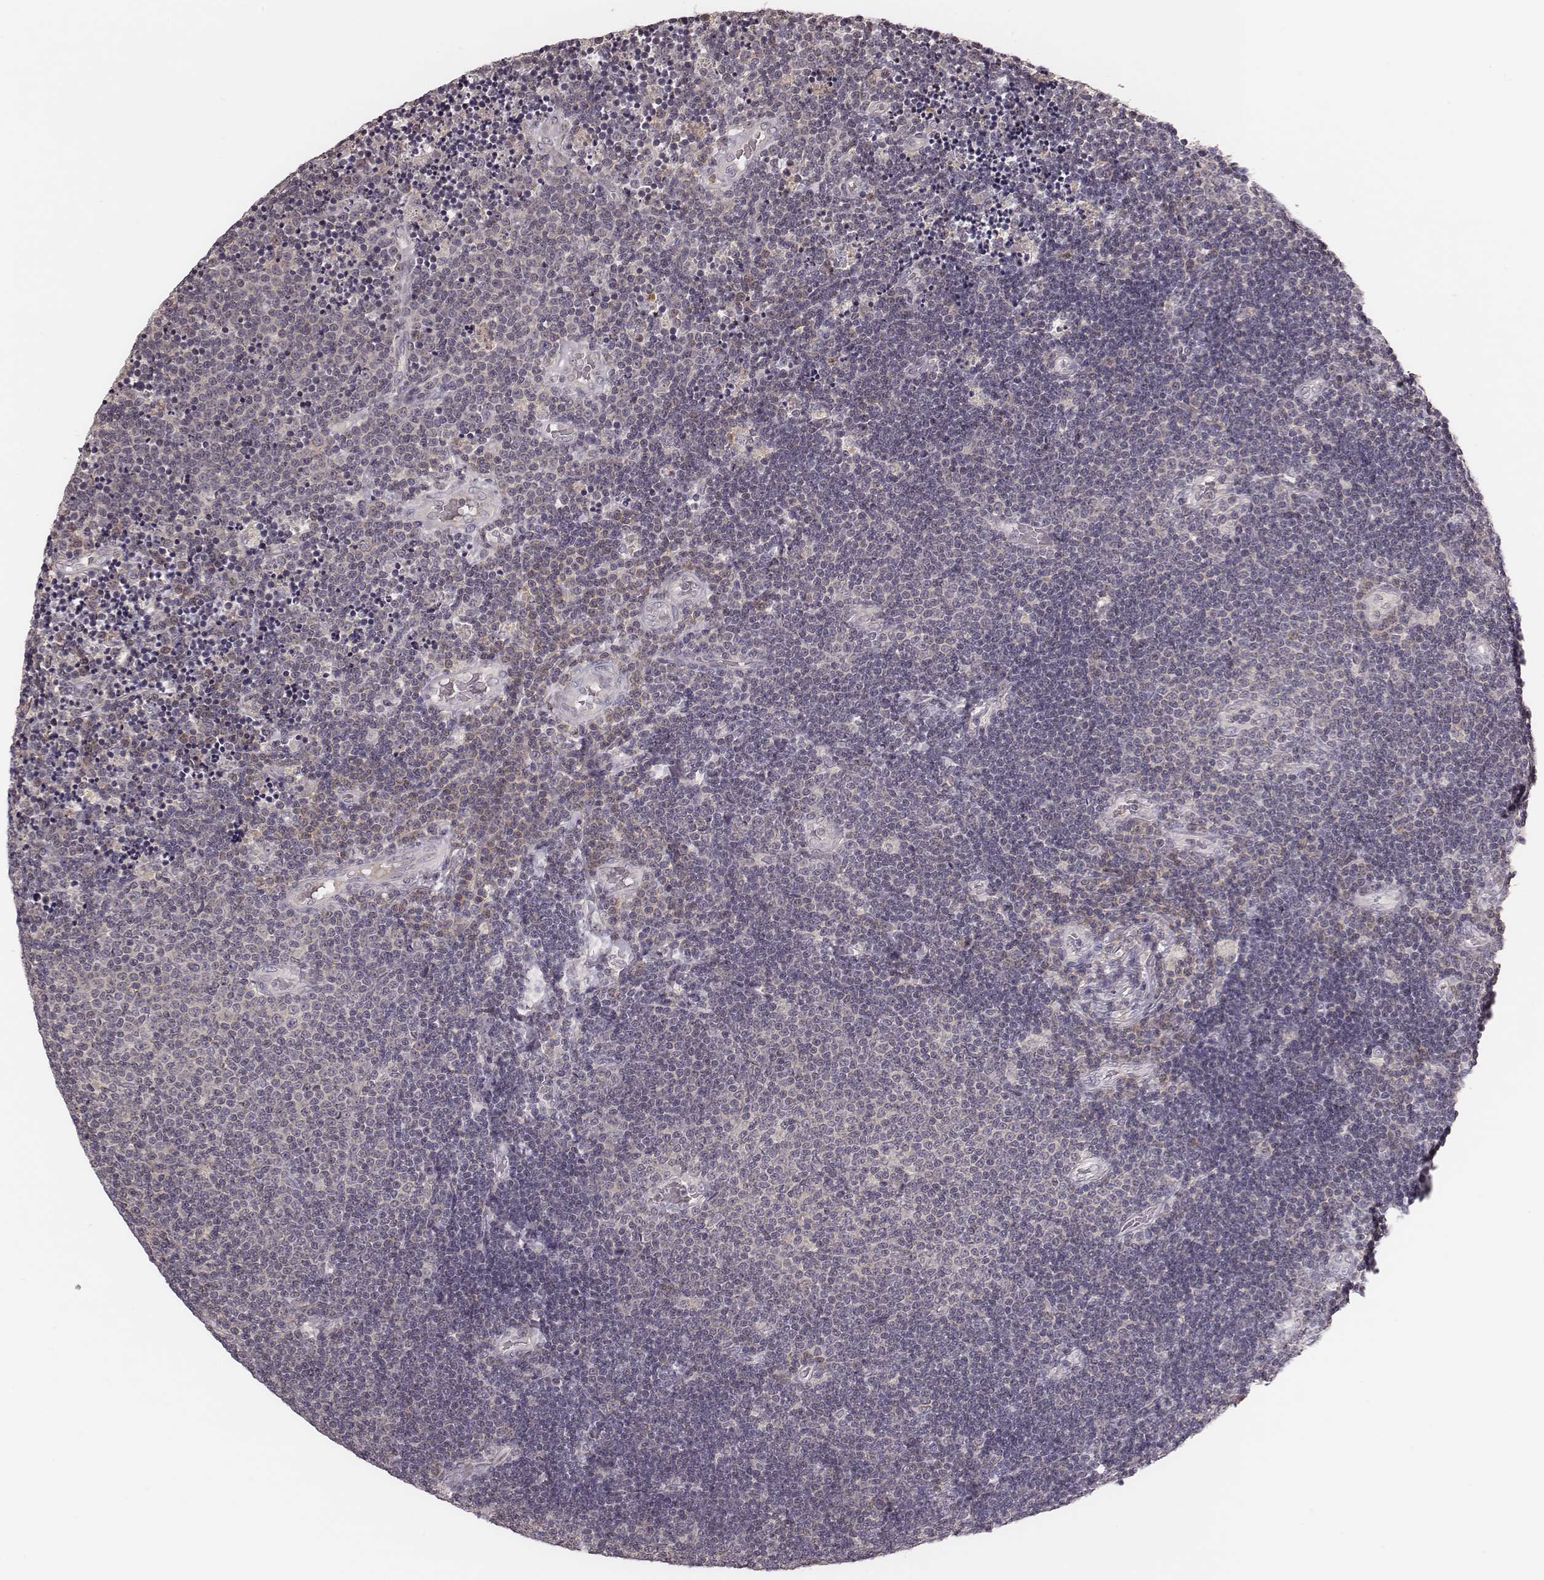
{"staining": {"intensity": "negative", "quantity": "none", "location": "none"}, "tissue": "lymphoma", "cell_type": "Tumor cells", "image_type": "cancer", "snomed": [{"axis": "morphology", "description": "Malignant lymphoma, non-Hodgkin's type, Low grade"}, {"axis": "topography", "description": "Brain"}], "caption": "A photomicrograph of low-grade malignant lymphoma, non-Hodgkin's type stained for a protein shows no brown staining in tumor cells. (DAB IHC visualized using brightfield microscopy, high magnification).", "gene": "P2RX5", "patient": {"sex": "female", "age": 66}}